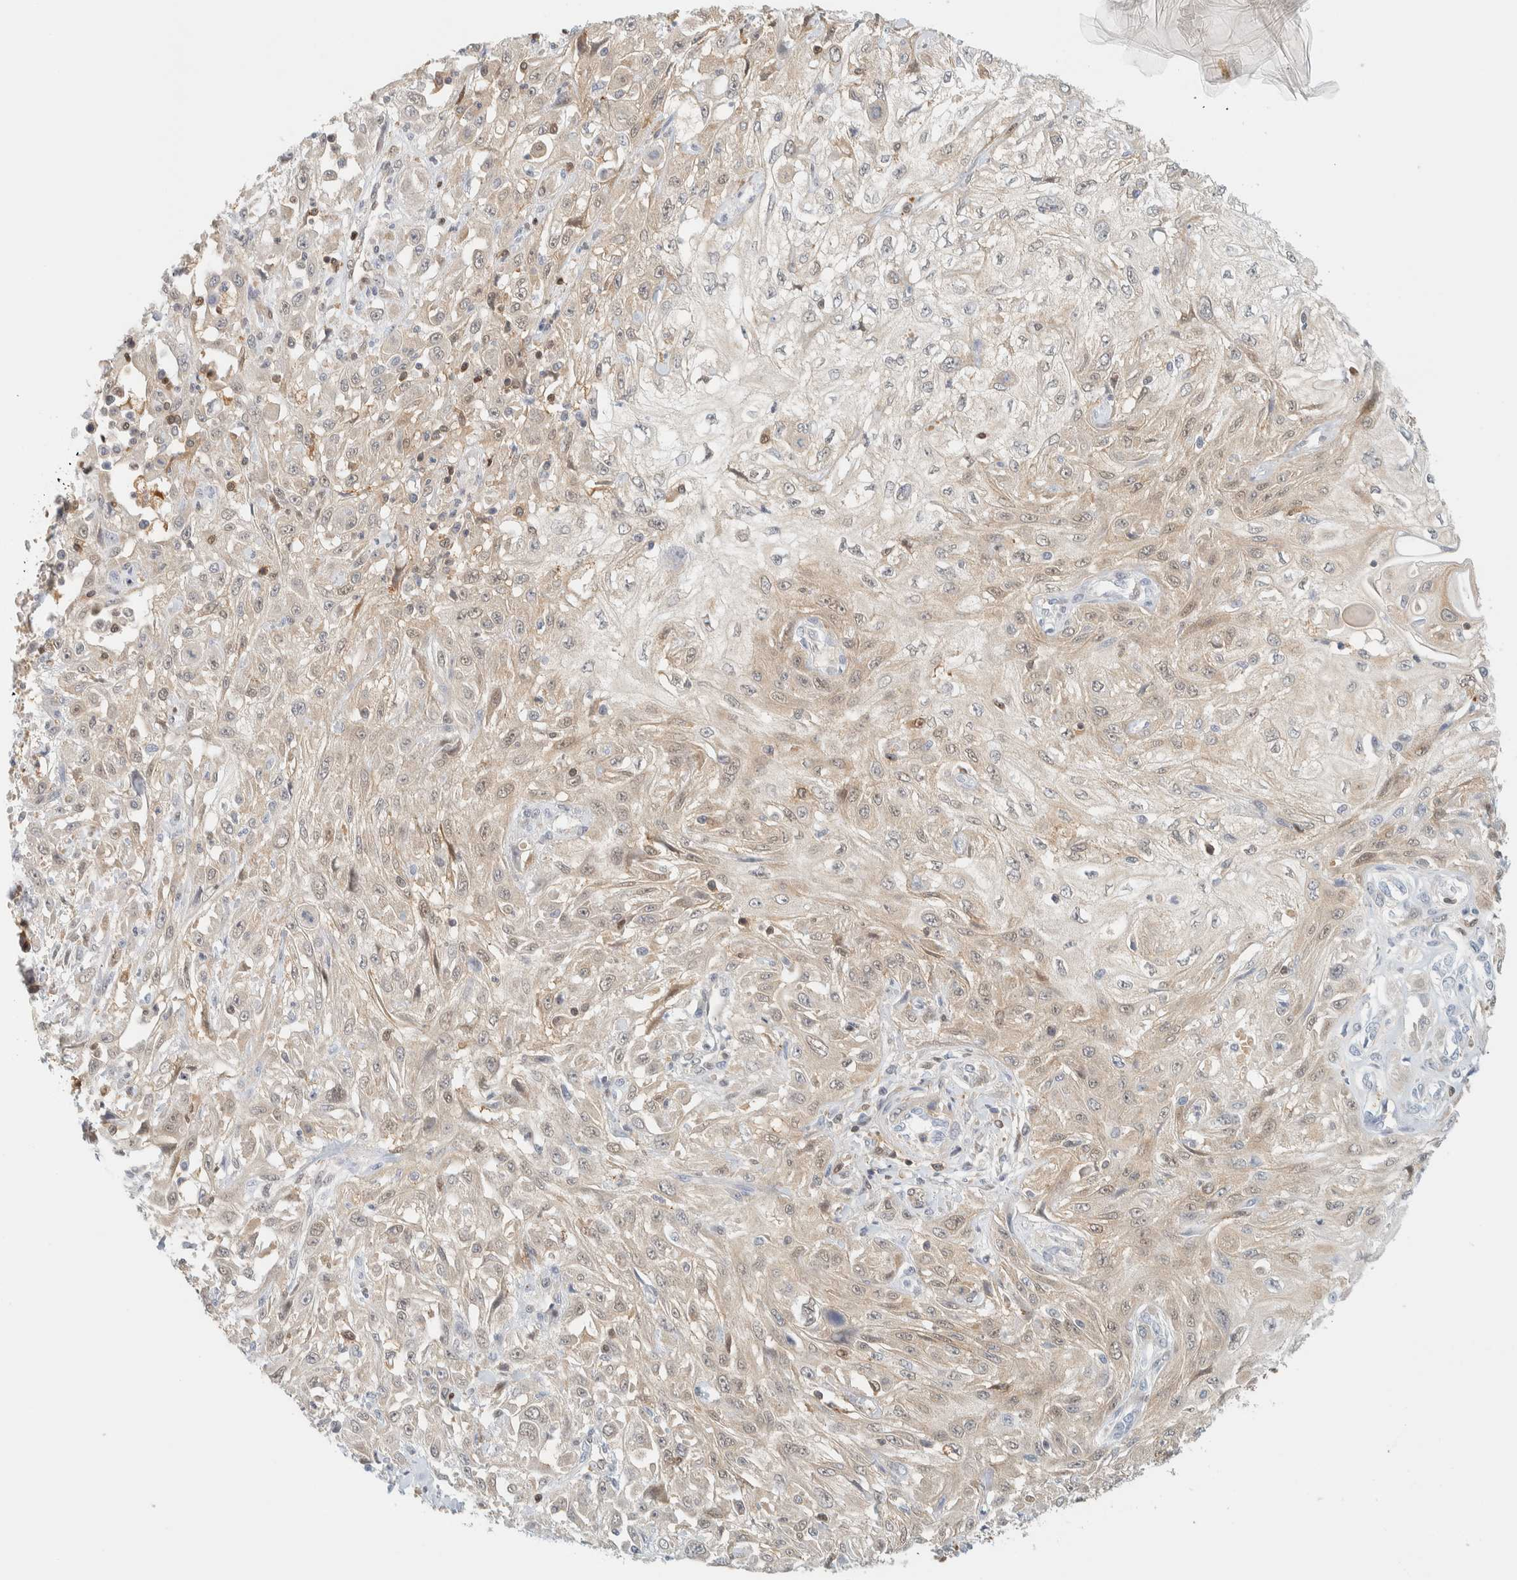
{"staining": {"intensity": "weak", "quantity": "<25%", "location": "cytoplasmic/membranous,nuclear"}, "tissue": "skin cancer", "cell_type": "Tumor cells", "image_type": "cancer", "snomed": [{"axis": "morphology", "description": "Squamous cell carcinoma, NOS"}, {"axis": "morphology", "description": "Squamous cell carcinoma, metastatic, NOS"}, {"axis": "topography", "description": "Skin"}, {"axis": "topography", "description": "Lymph node"}], "caption": "The histopathology image demonstrates no significant staining in tumor cells of squamous cell carcinoma (skin).", "gene": "ZBTB37", "patient": {"sex": "male", "age": 75}}